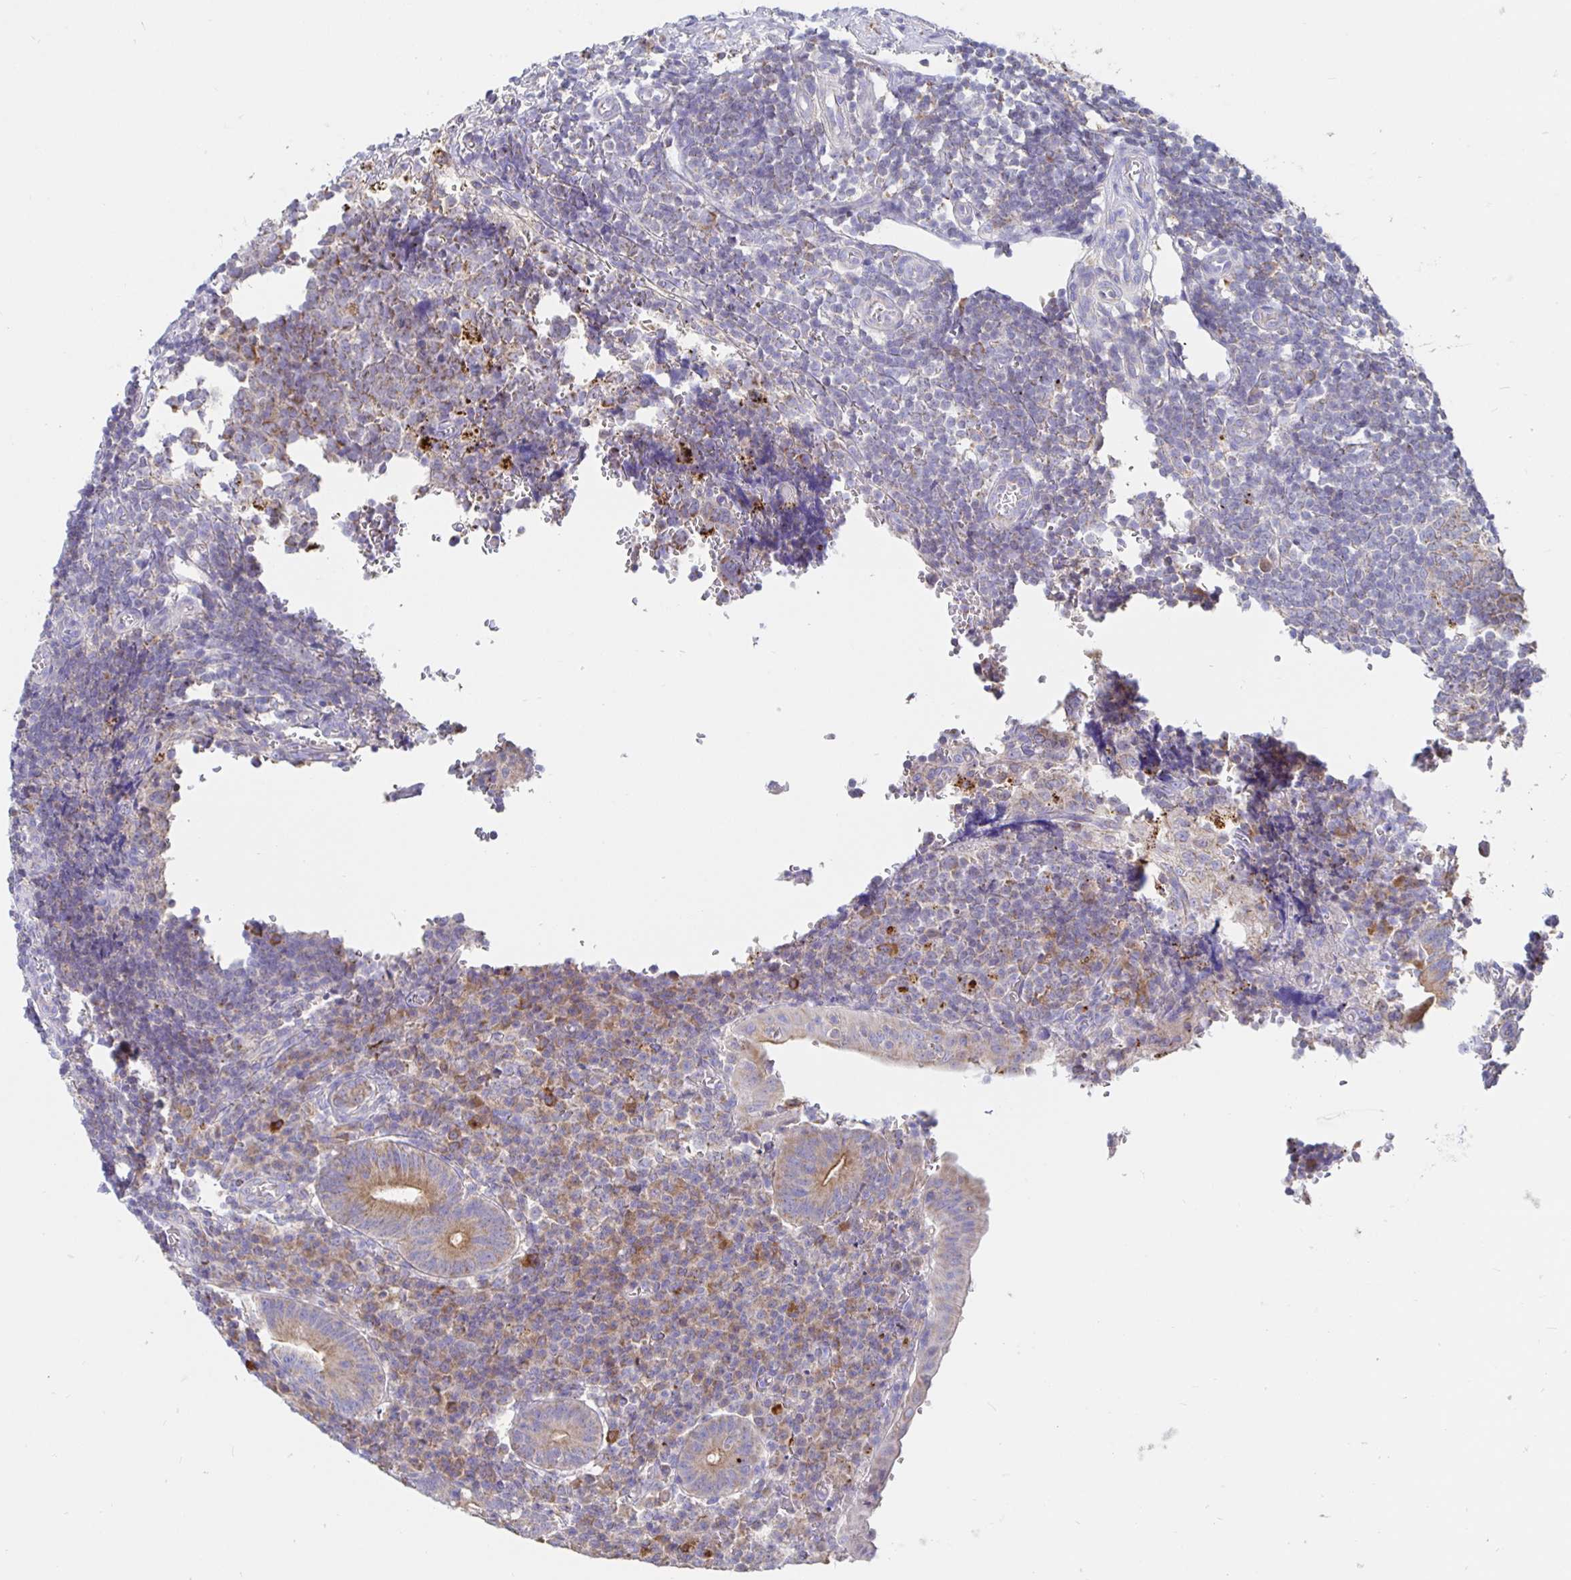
{"staining": {"intensity": "moderate", "quantity": ">75%", "location": "cytoplasmic/membranous"}, "tissue": "appendix", "cell_type": "Glandular cells", "image_type": "normal", "snomed": [{"axis": "morphology", "description": "Normal tissue, NOS"}, {"axis": "topography", "description": "Appendix"}], "caption": "Glandular cells reveal medium levels of moderate cytoplasmic/membranous expression in approximately >75% of cells in normal human appendix.", "gene": "PRDX3", "patient": {"sex": "male", "age": 18}}